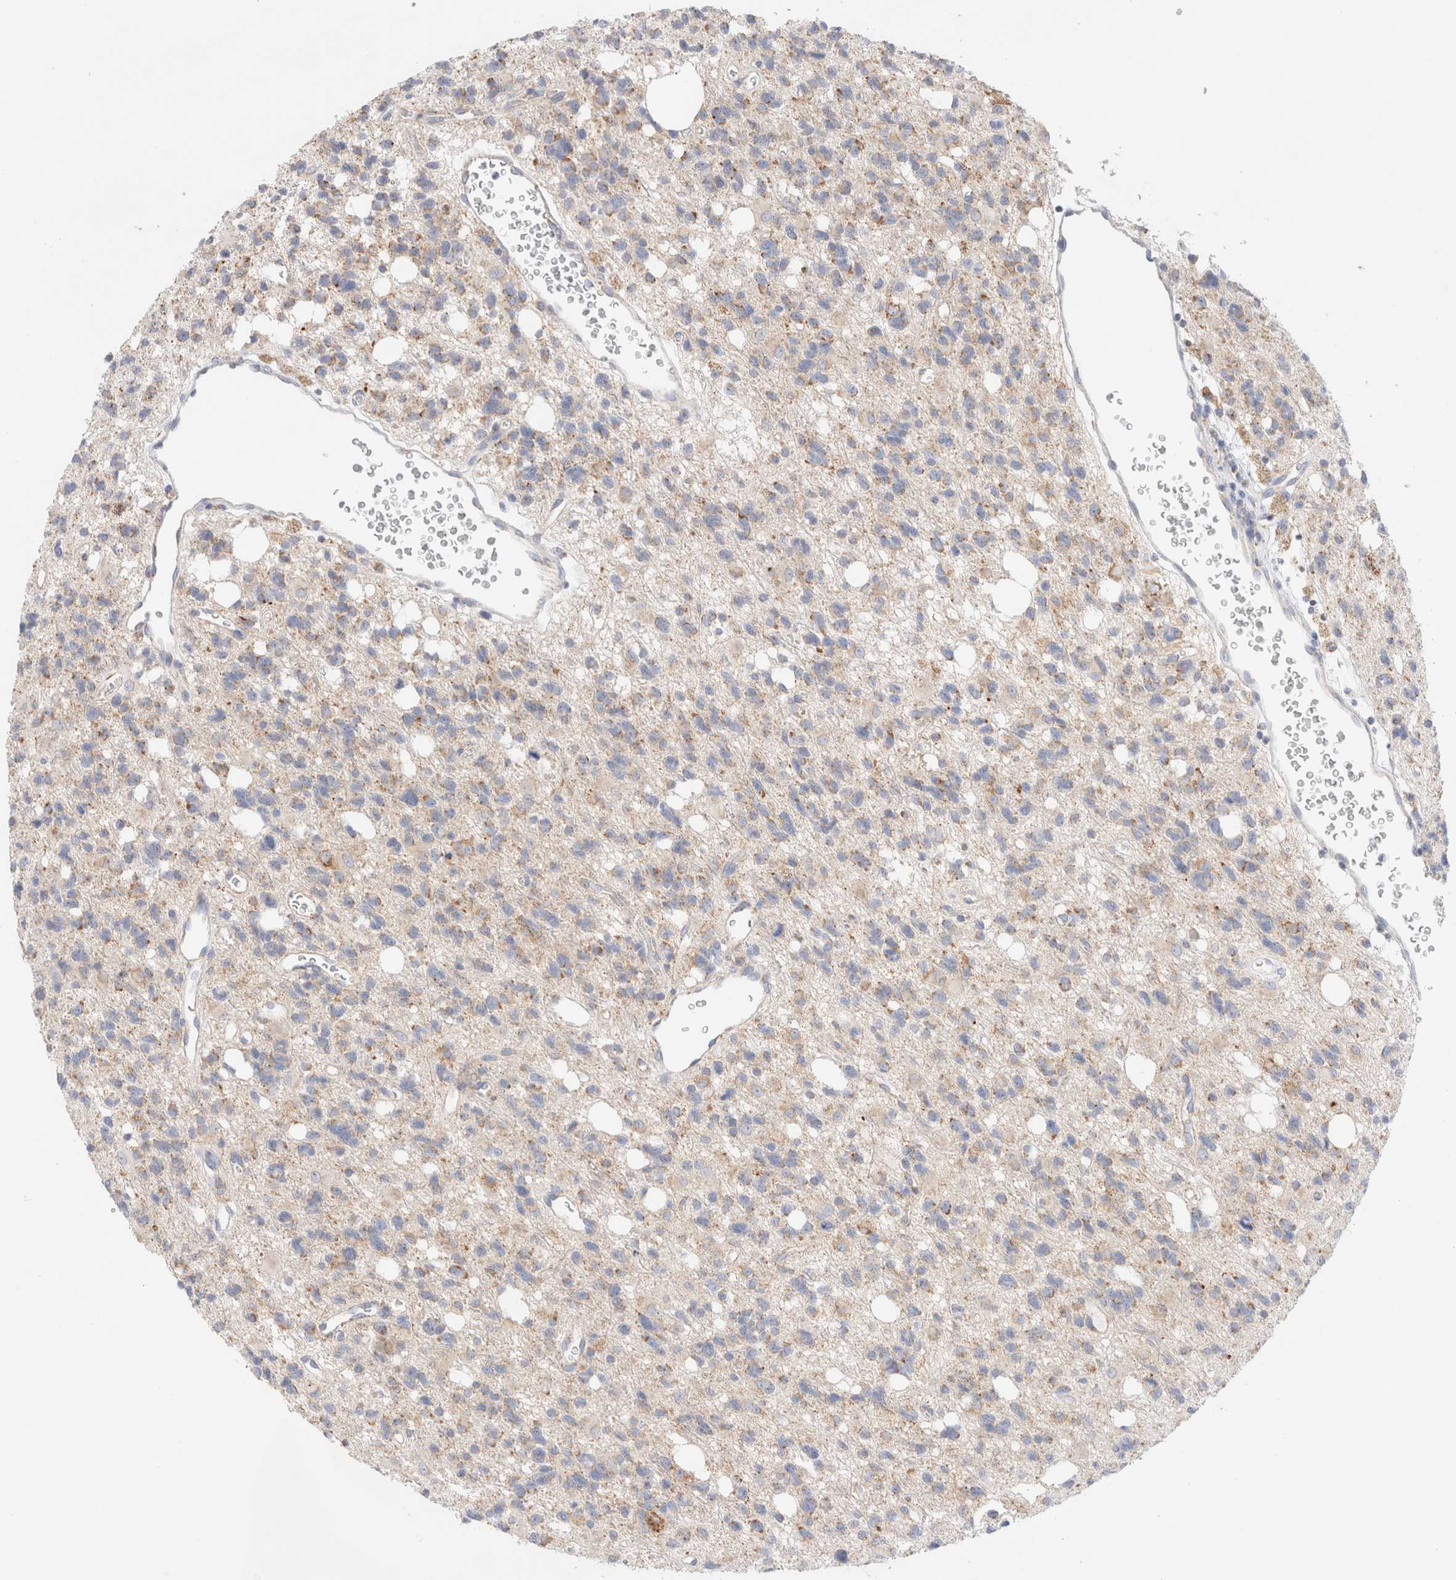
{"staining": {"intensity": "moderate", "quantity": "<25%", "location": "cytoplasmic/membranous"}, "tissue": "glioma", "cell_type": "Tumor cells", "image_type": "cancer", "snomed": [{"axis": "morphology", "description": "Glioma, malignant, High grade"}, {"axis": "topography", "description": "Brain"}], "caption": "Immunohistochemical staining of glioma demonstrates low levels of moderate cytoplasmic/membranous expression in about <25% of tumor cells.", "gene": "ATP6V1C1", "patient": {"sex": "female", "age": 62}}